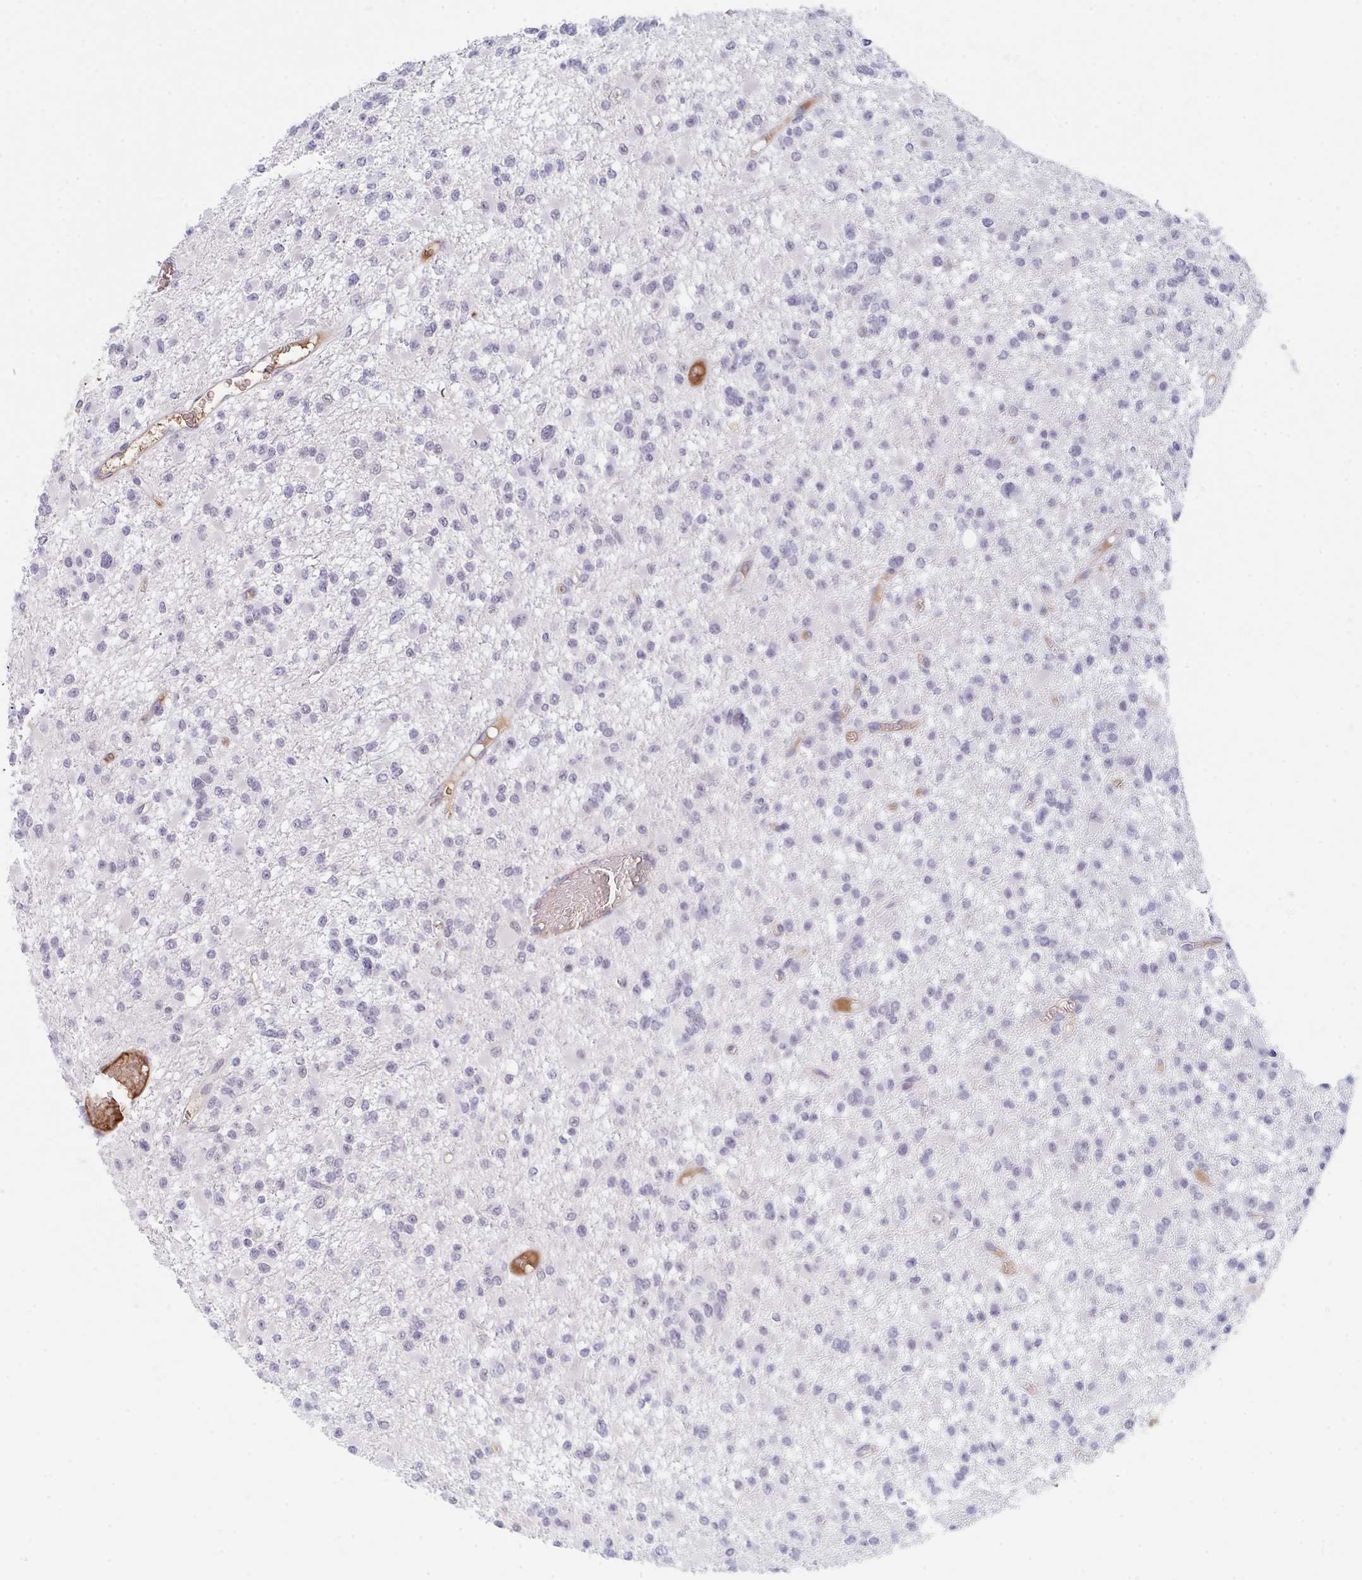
{"staining": {"intensity": "negative", "quantity": "none", "location": "none"}, "tissue": "glioma", "cell_type": "Tumor cells", "image_type": "cancer", "snomed": [{"axis": "morphology", "description": "Glioma, malignant, Low grade"}, {"axis": "topography", "description": "Brain"}], "caption": "Tumor cells show no significant protein positivity in low-grade glioma (malignant).", "gene": "DSCAML1", "patient": {"sex": "female", "age": 22}}